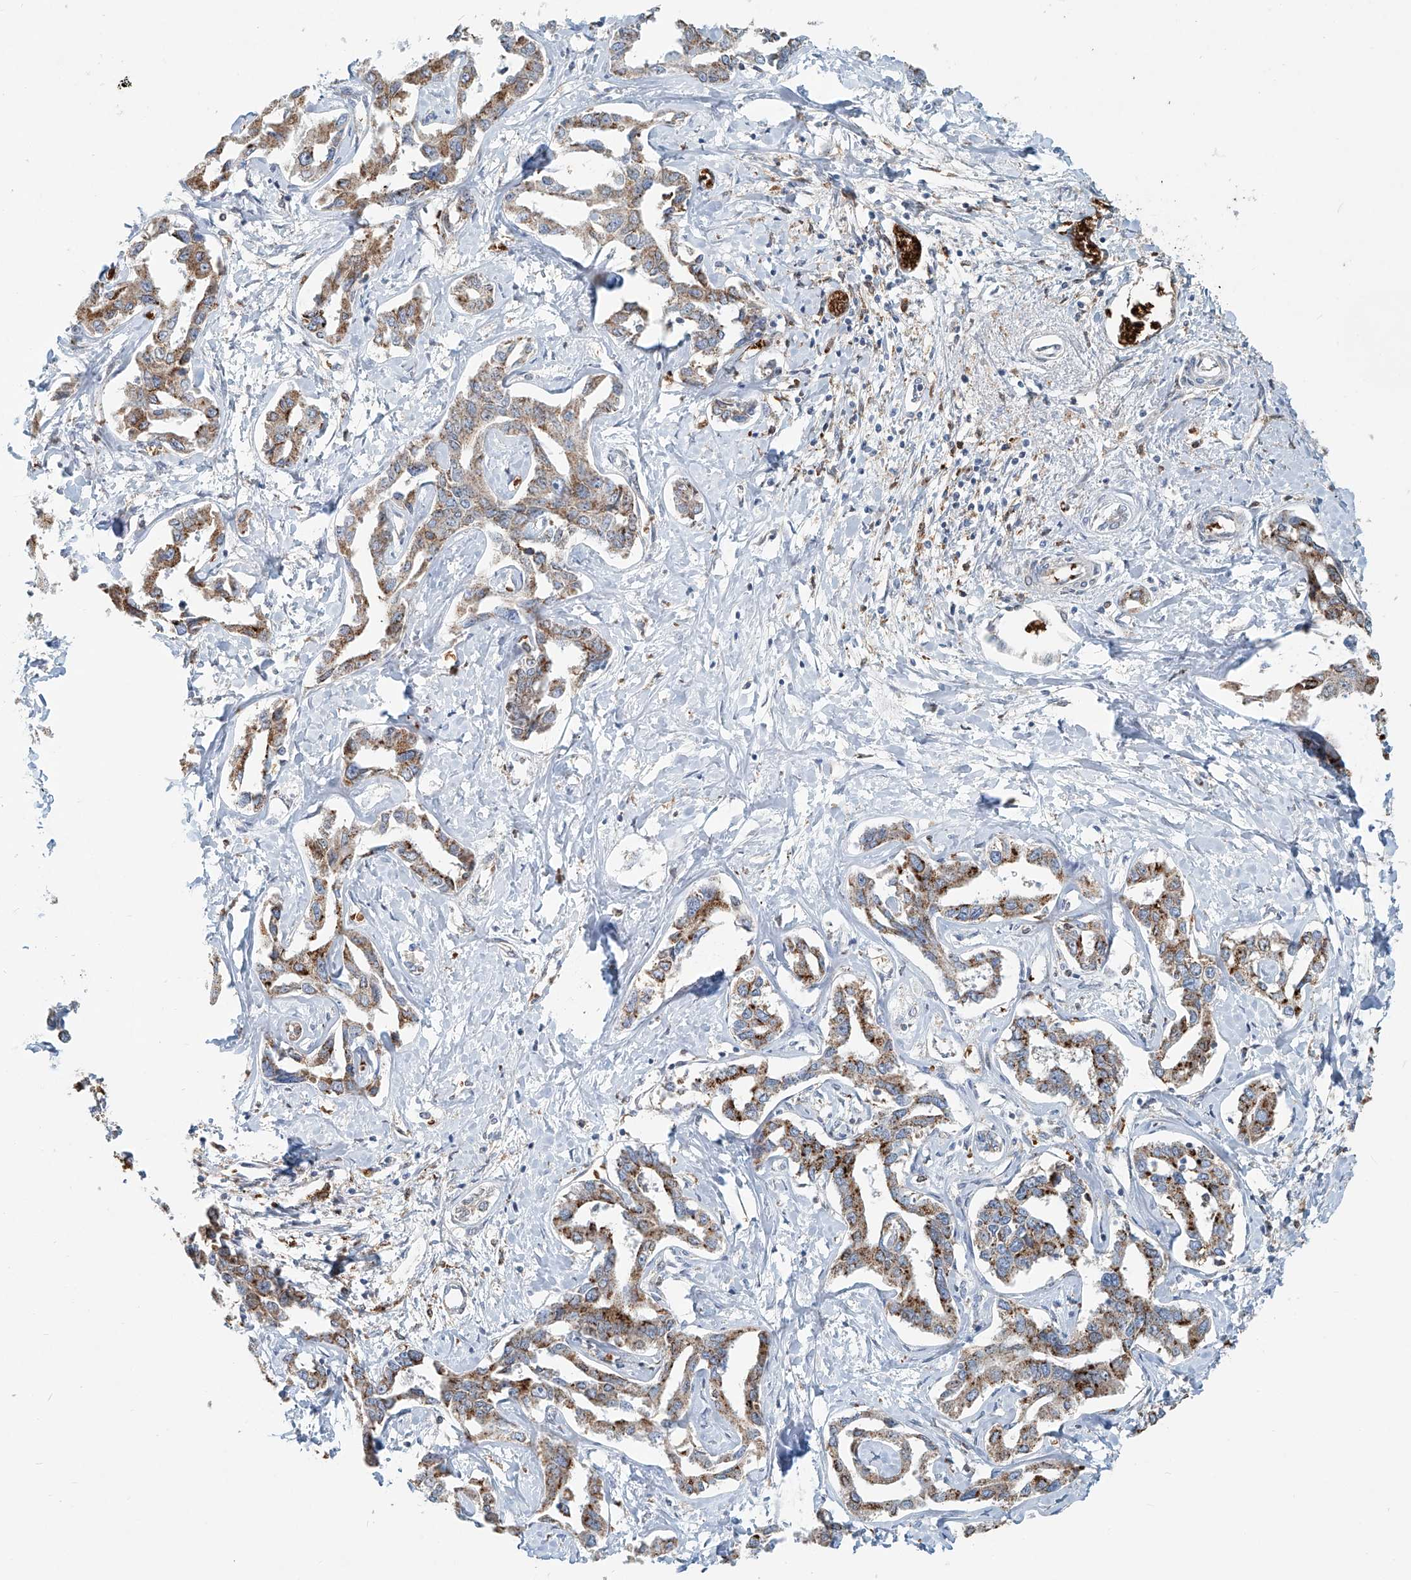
{"staining": {"intensity": "moderate", "quantity": ">75%", "location": "cytoplasmic/membranous"}, "tissue": "liver cancer", "cell_type": "Tumor cells", "image_type": "cancer", "snomed": [{"axis": "morphology", "description": "Cholangiocarcinoma"}, {"axis": "topography", "description": "Liver"}], "caption": "Brown immunohistochemical staining in human liver cholangiocarcinoma reveals moderate cytoplasmic/membranous staining in about >75% of tumor cells.", "gene": "PTPRA", "patient": {"sex": "male", "age": 59}}